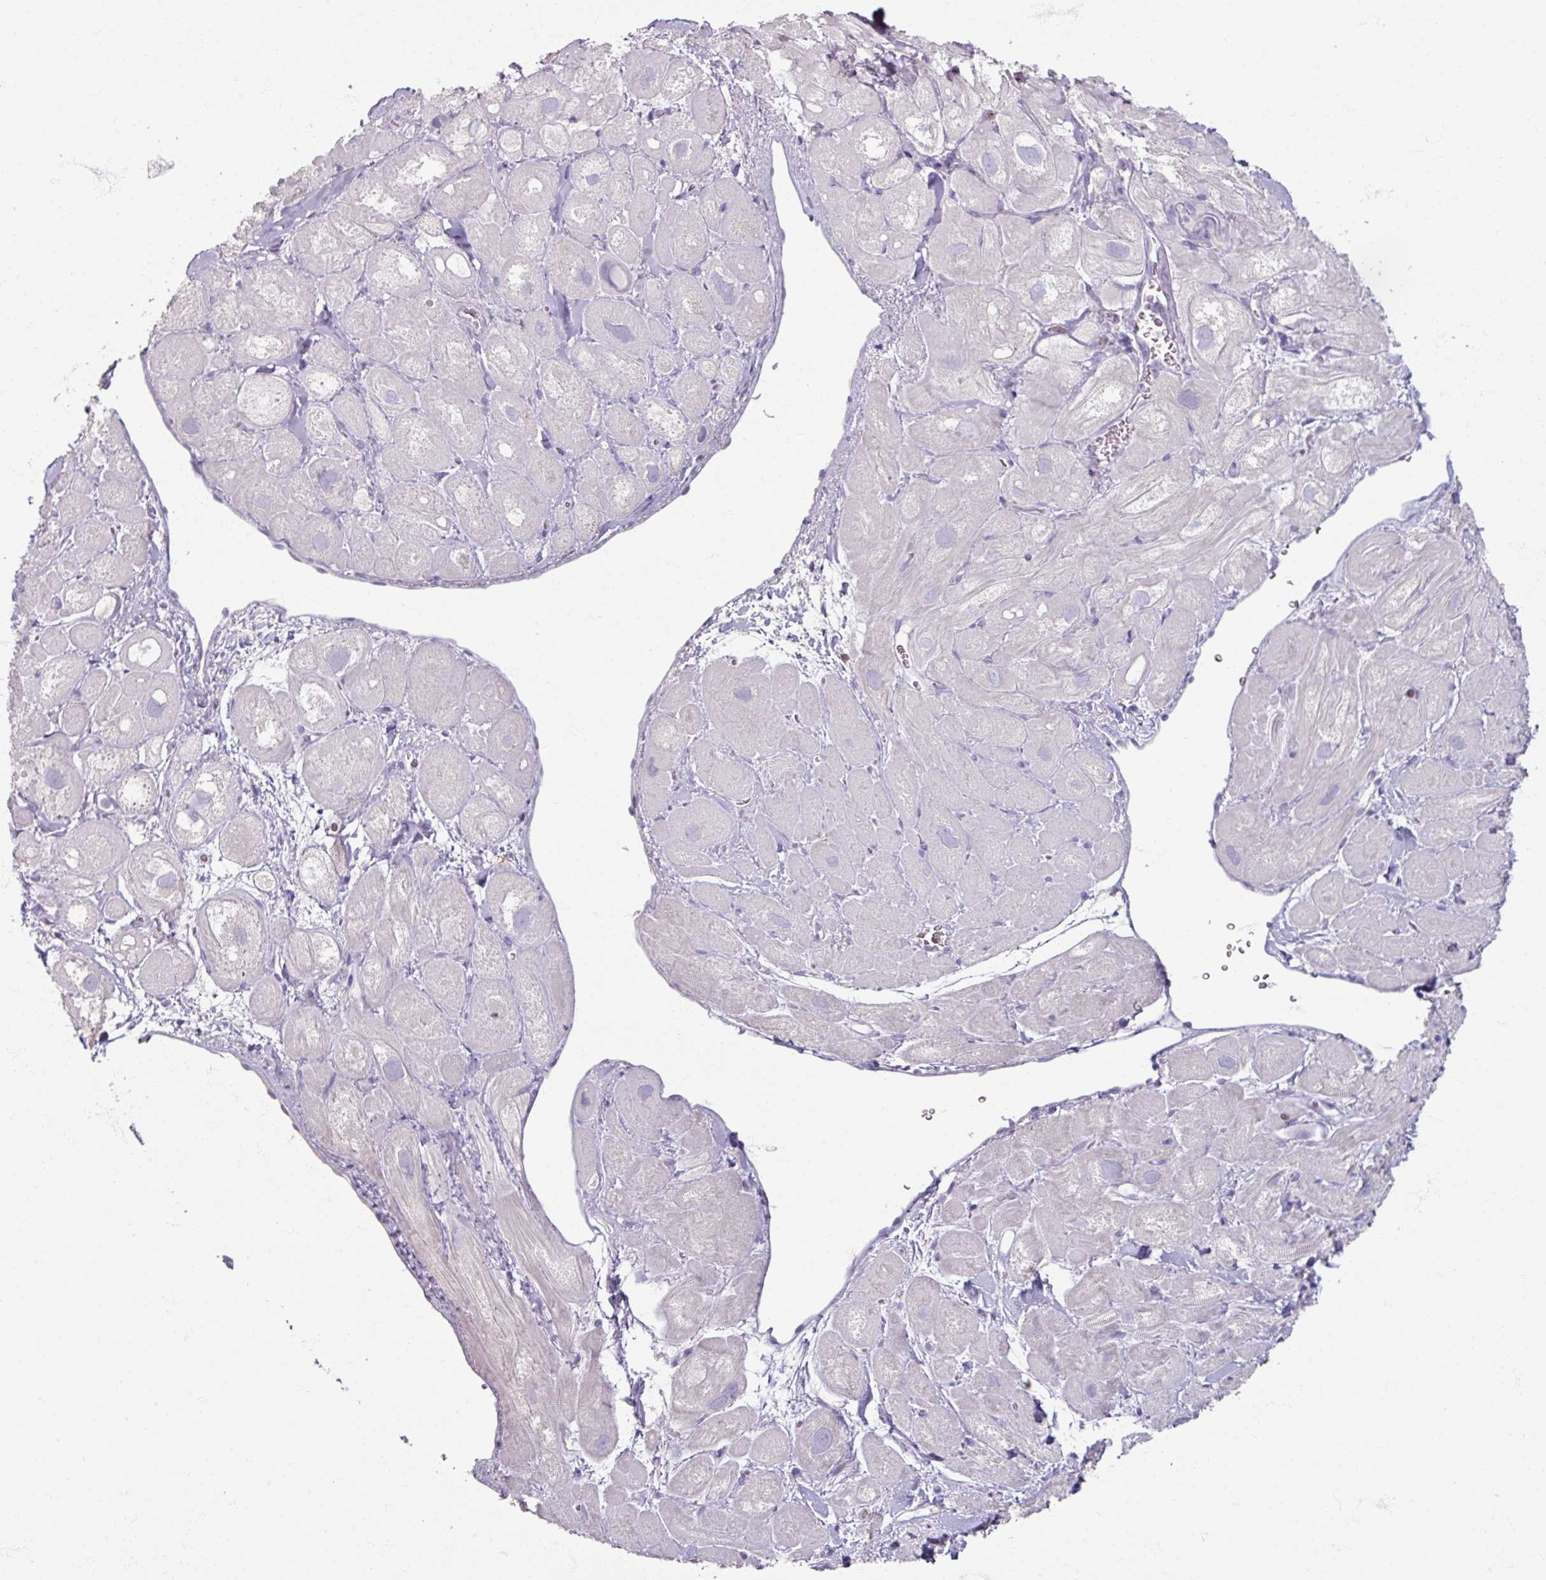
{"staining": {"intensity": "negative", "quantity": "none", "location": "none"}, "tissue": "heart muscle", "cell_type": "Cardiomyocytes", "image_type": "normal", "snomed": [{"axis": "morphology", "description": "Normal tissue, NOS"}, {"axis": "topography", "description": "Heart"}], "caption": "Benign heart muscle was stained to show a protein in brown. There is no significant staining in cardiomyocytes. The staining is performed using DAB brown chromogen with nuclei counter-stained in using hematoxylin.", "gene": "PTPRC", "patient": {"sex": "male", "age": 49}}